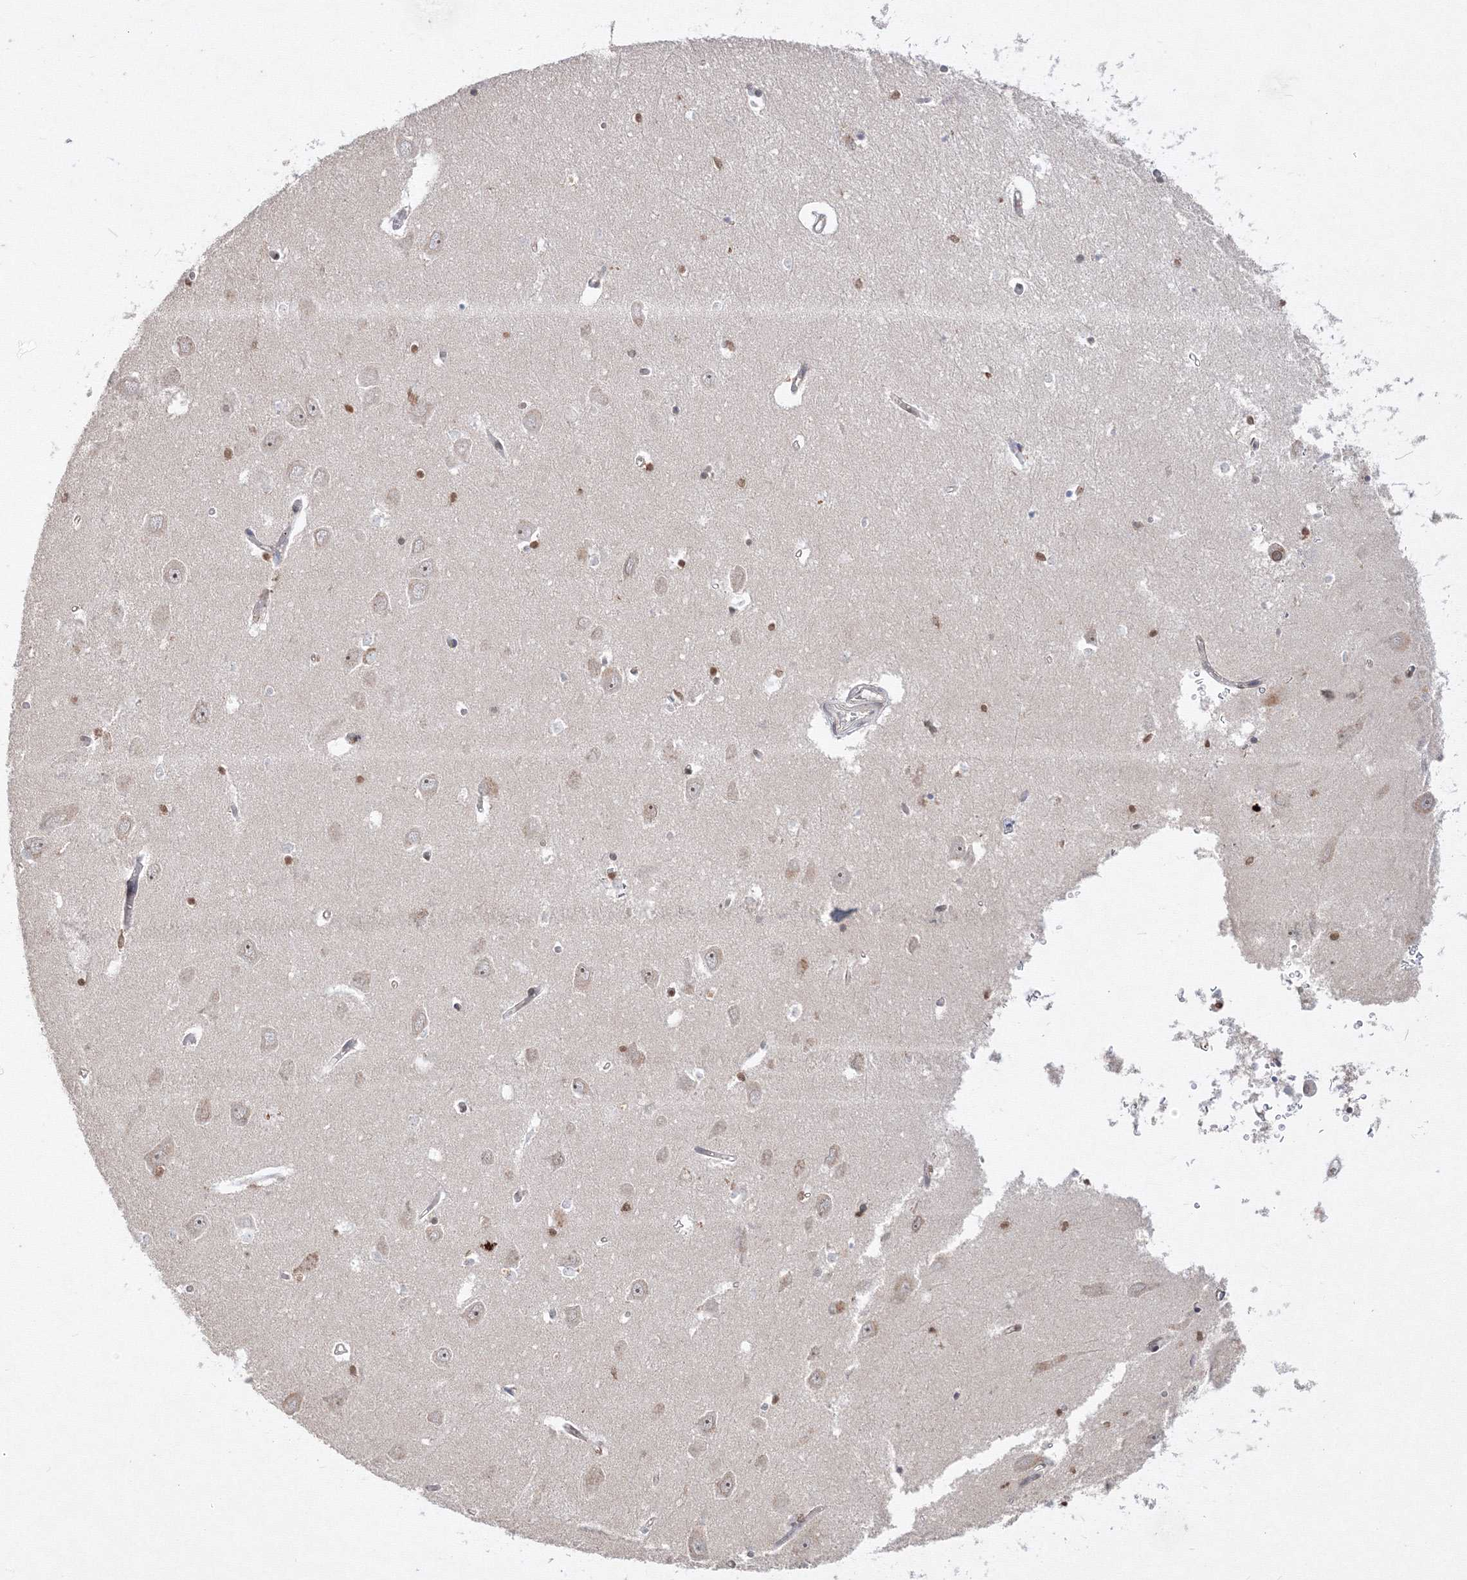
{"staining": {"intensity": "moderate", "quantity": "<25%", "location": "nuclear"}, "tissue": "hippocampus", "cell_type": "Glial cells", "image_type": "normal", "snomed": [{"axis": "morphology", "description": "Normal tissue, NOS"}, {"axis": "topography", "description": "Hippocampus"}], "caption": "A brown stain shows moderate nuclear staining of a protein in glial cells of benign hippocampus.", "gene": "TMEM50B", "patient": {"sex": "male", "age": 70}}